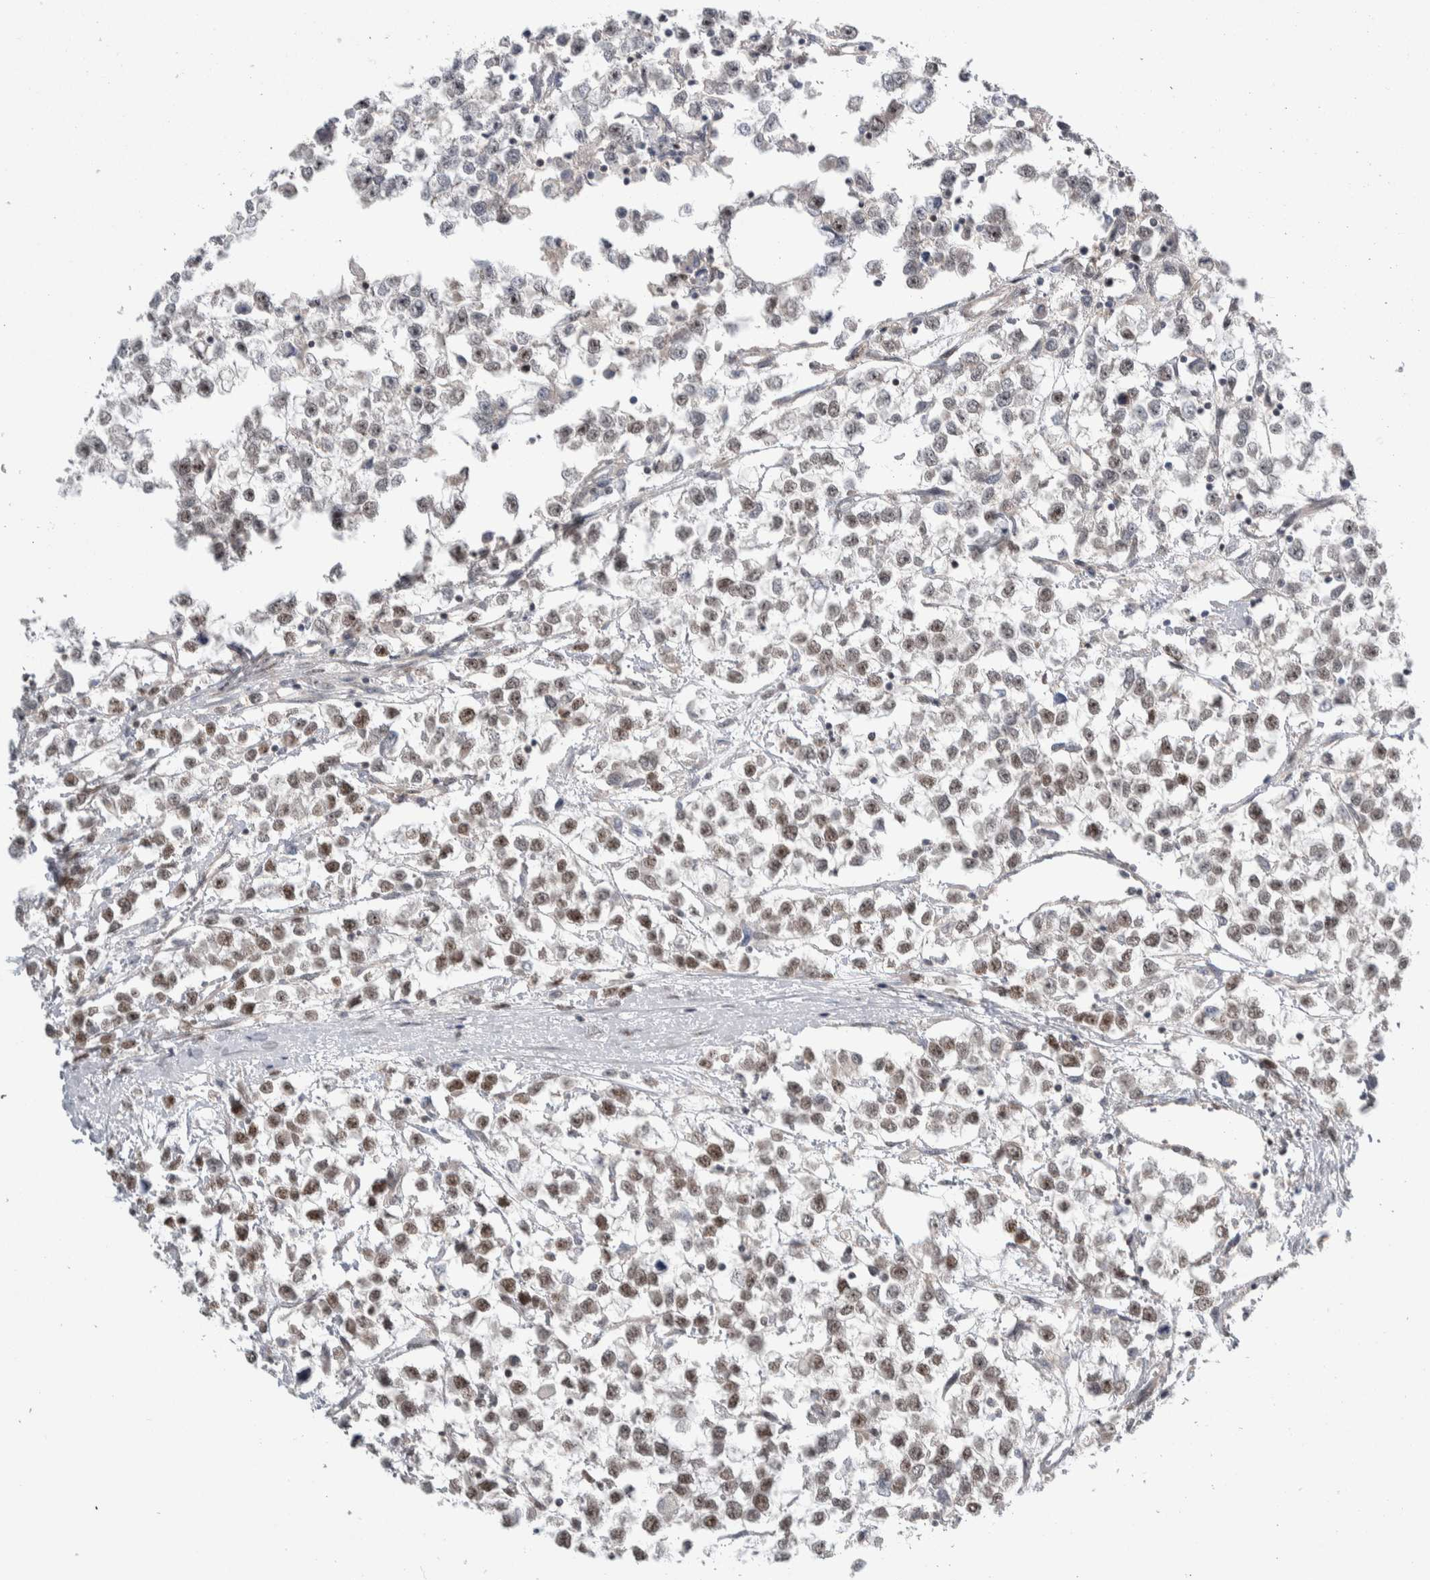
{"staining": {"intensity": "weak", "quantity": "25%-75%", "location": "nuclear"}, "tissue": "testis cancer", "cell_type": "Tumor cells", "image_type": "cancer", "snomed": [{"axis": "morphology", "description": "Seminoma, NOS"}, {"axis": "morphology", "description": "Carcinoma, Embryonal, NOS"}, {"axis": "topography", "description": "Testis"}], "caption": "Seminoma (testis) tissue displays weak nuclear staining in about 25%-75% of tumor cells (DAB (3,3'-diaminobenzidine) IHC, brown staining for protein, blue staining for nuclei).", "gene": "TAX1BP1", "patient": {"sex": "male", "age": 51}}